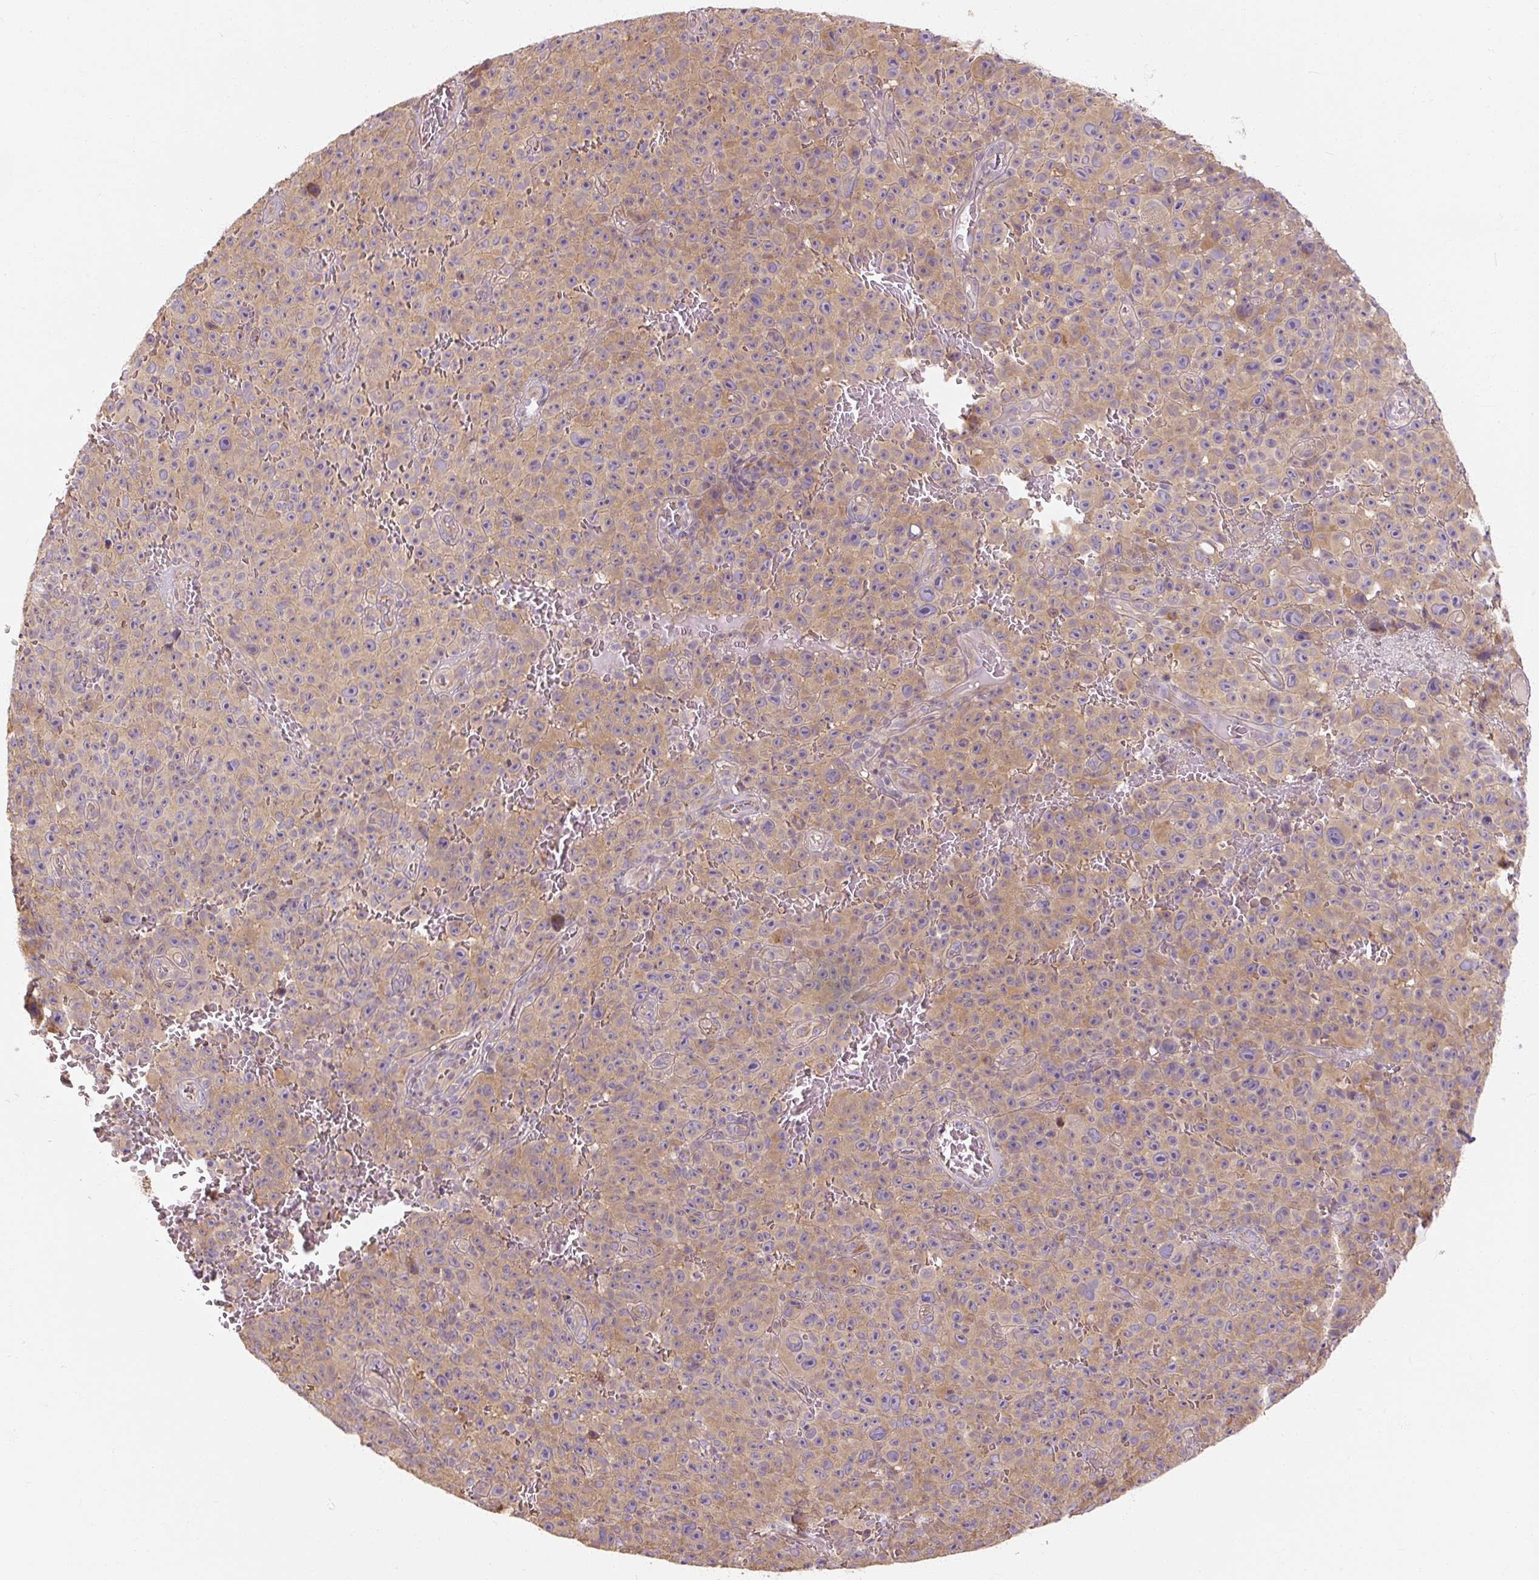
{"staining": {"intensity": "moderate", "quantity": ">75%", "location": "cytoplasmic/membranous"}, "tissue": "melanoma", "cell_type": "Tumor cells", "image_type": "cancer", "snomed": [{"axis": "morphology", "description": "Malignant melanoma, NOS"}, {"axis": "topography", "description": "Skin"}], "caption": "Malignant melanoma was stained to show a protein in brown. There is medium levels of moderate cytoplasmic/membranous staining in approximately >75% of tumor cells.", "gene": "RB1CC1", "patient": {"sex": "female", "age": 82}}